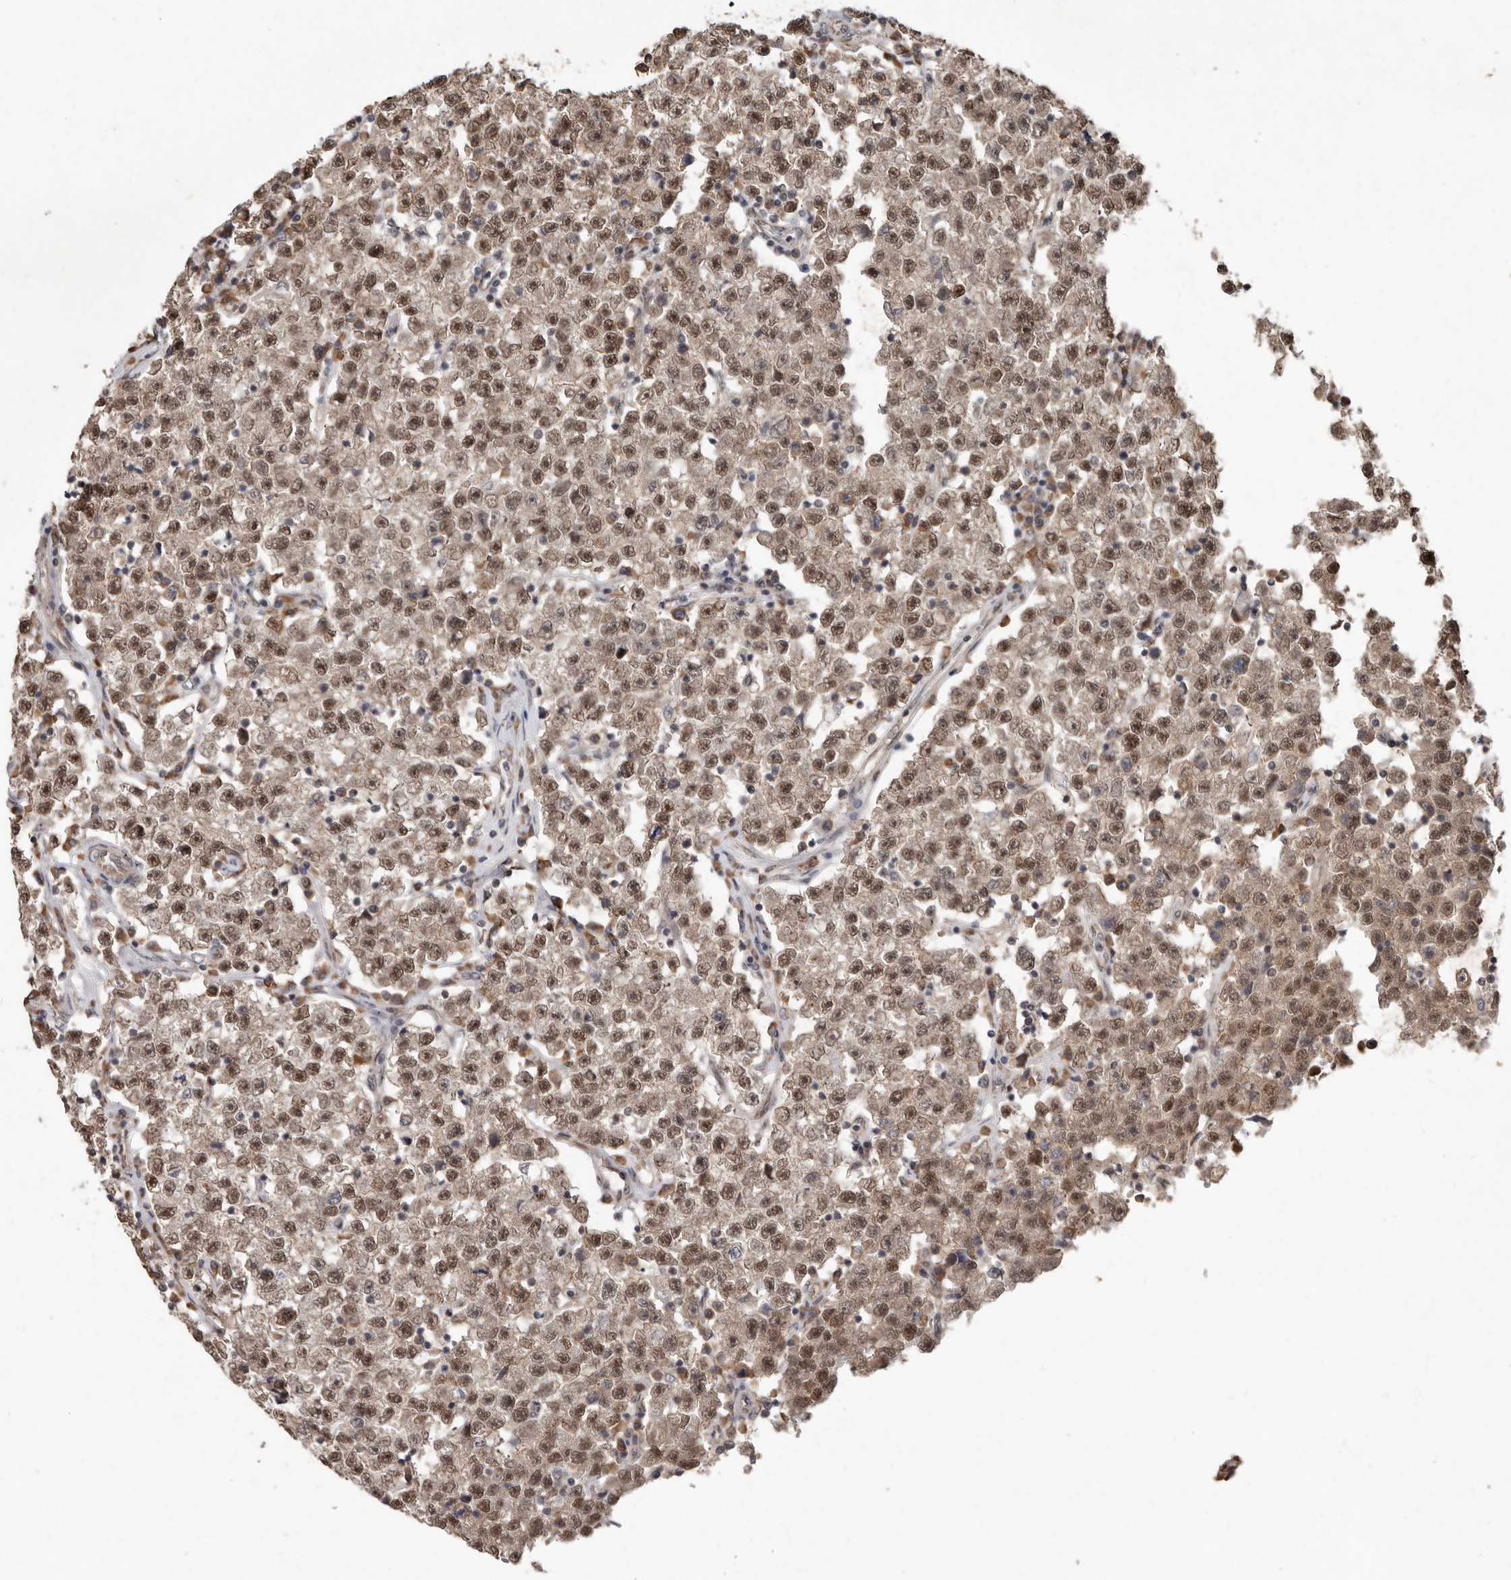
{"staining": {"intensity": "moderate", "quantity": ">75%", "location": "nuclear"}, "tissue": "testis cancer", "cell_type": "Tumor cells", "image_type": "cancer", "snomed": [{"axis": "morphology", "description": "Seminoma, NOS"}, {"axis": "topography", "description": "Testis"}], "caption": "Testis cancer (seminoma) tissue exhibits moderate nuclear positivity in approximately >75% of tumor cells, visualized by immunohistochemistry.", "gene": "LRGUK", "patient": {"sex": "male", "age": 22}}